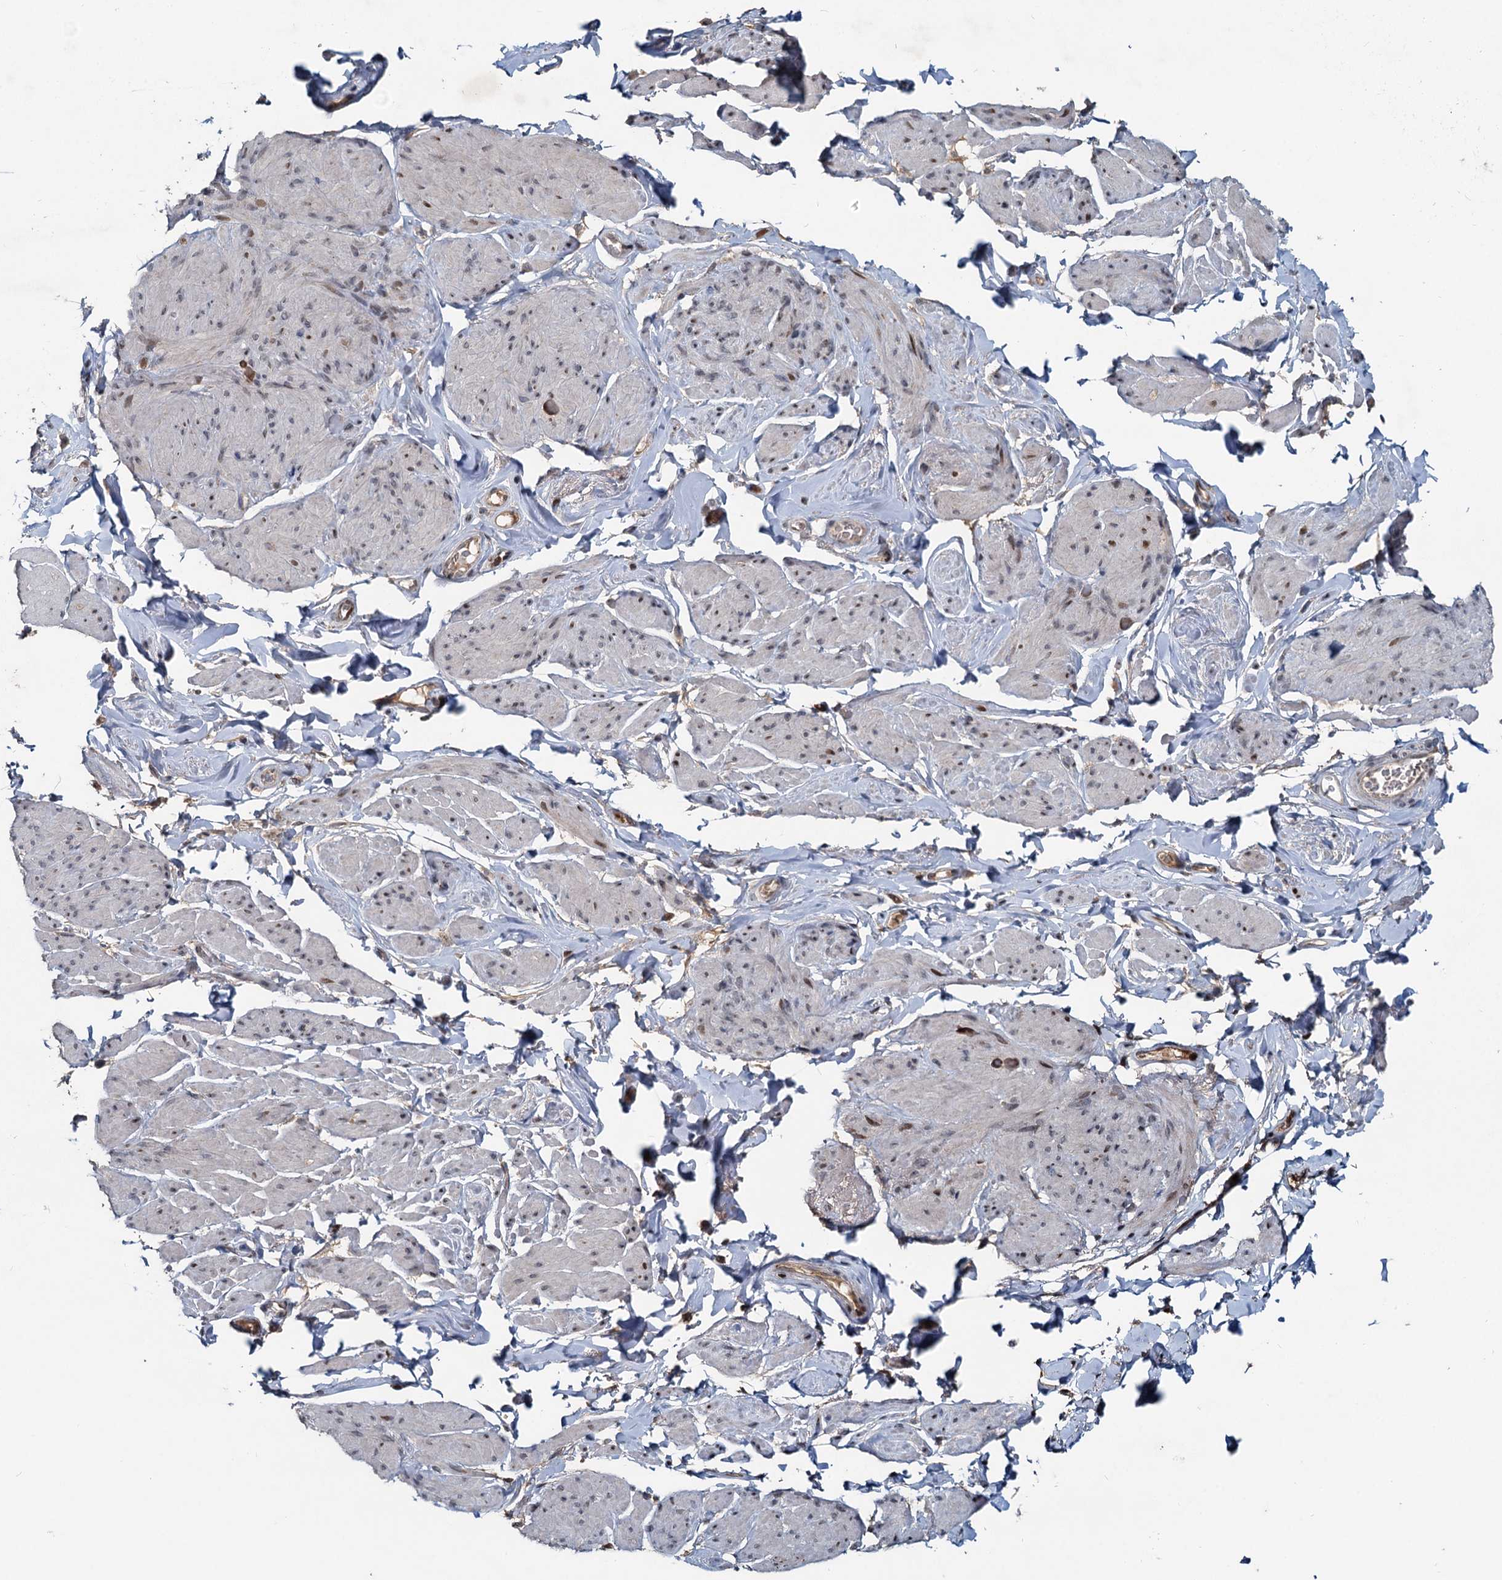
{"staining": {"intensity": "moderate", "quantity": "25%-75%", "location": "nuclear"}, "tissue": "smooth muscle", "cell_type": "Smooth muscle cells", "image_type": "normal", "snomed": [{"axis": "morphology", "description": "Normal tissue, NOS"}, {"axis": "topography", "description": "Smooth muscle"}, {"axis": "topography", "description": "Peripheral nerve tissue"}], "caption": "Benign smooth muscle shows moderate nuclear staining in about 25%-75% of smooth muscle cells.", "gene": "RITA1", "patient": {"sex": "male", "age": 69}}